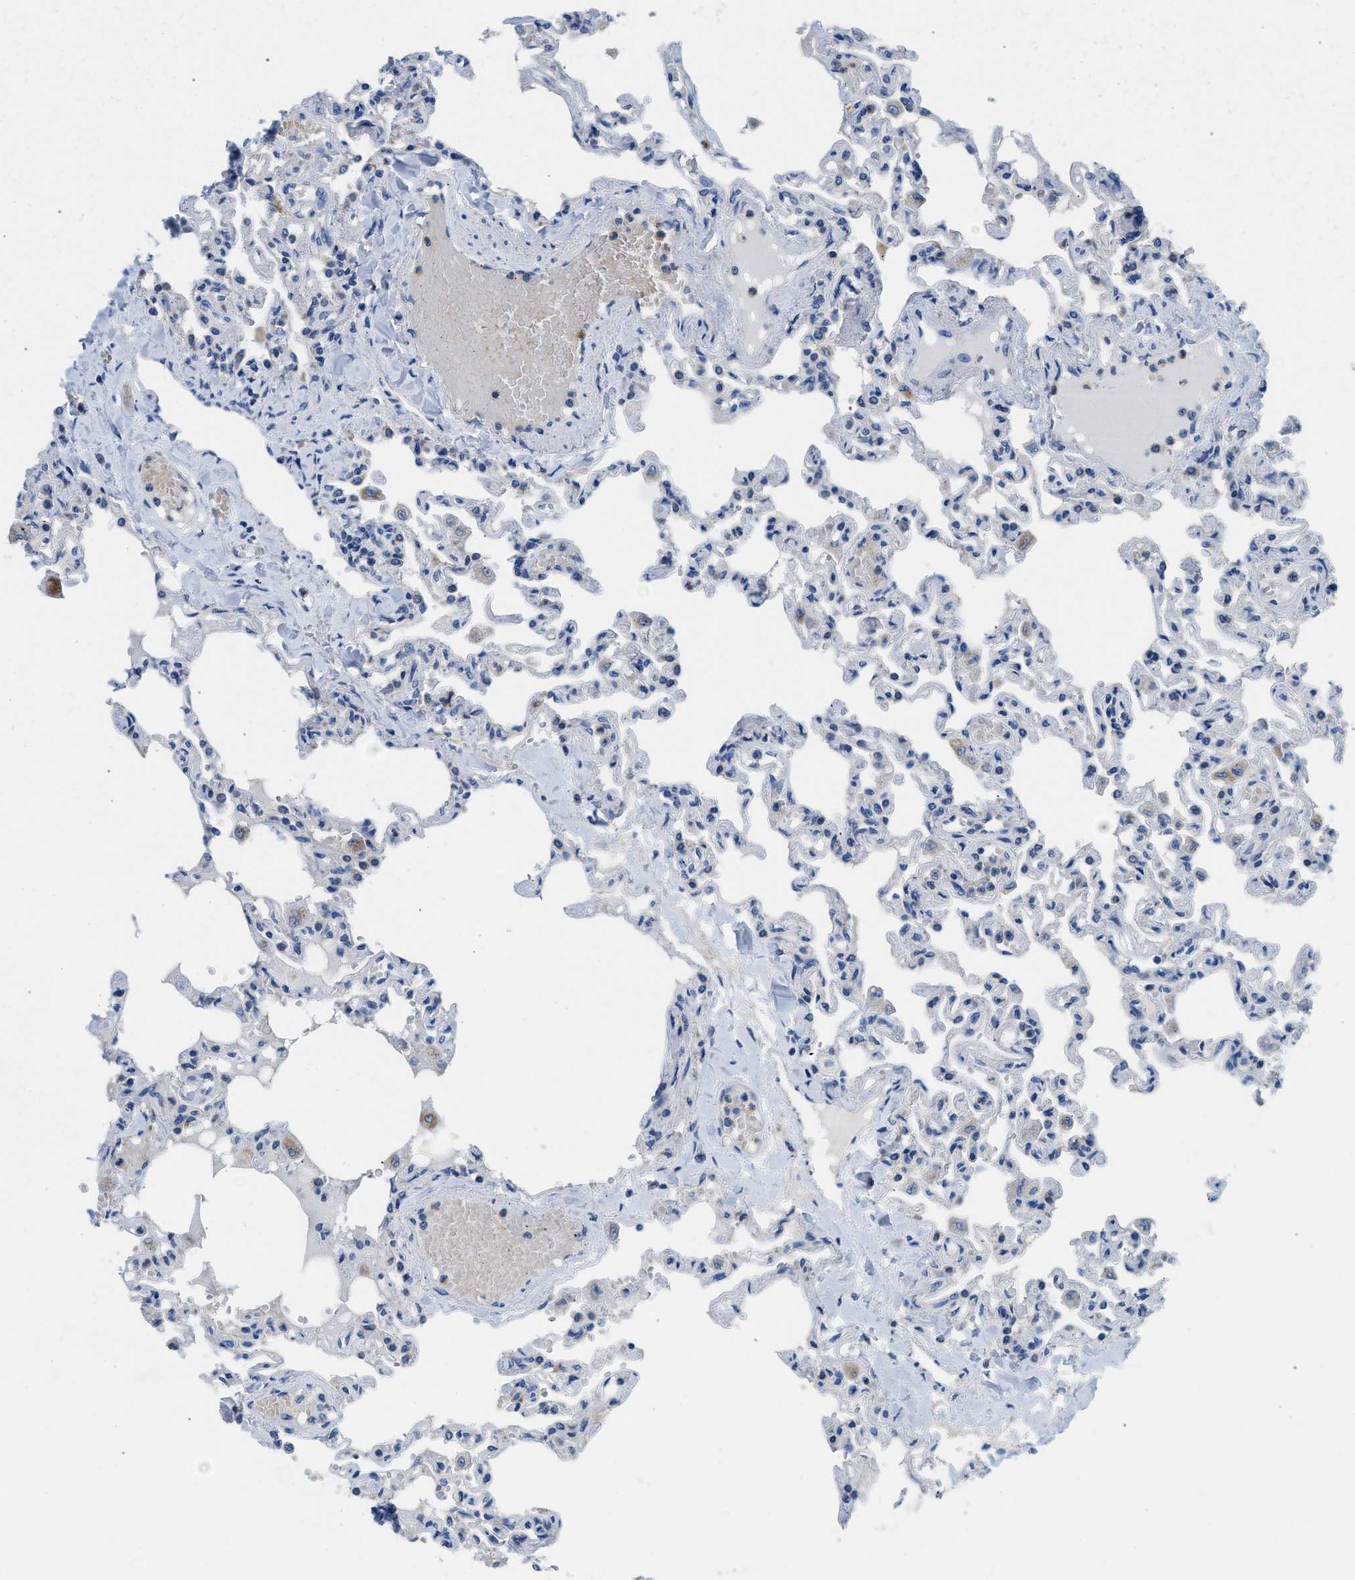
{"staining": {"intensity": "negative", "quantity": "none", "location": "none"}, "tissue": "lung", "cell_type": "Alveolar cells", "image_type": "normal", "snomed": [{"axis": "morphology", "description": "Normal tissue, NOS"}, {"axis": "topography", "description": "Lung"}], "caption": "A micrograph of human lung is negative for staining in alveolar cells. The staining was performed using DAB to visualize the protein expression in brown, while the nuclei were stained in blue with hematoxylin (Magnification: 20x).", "gene": "SLC25A13", "patient": {"sex": "male", "age": 21}}